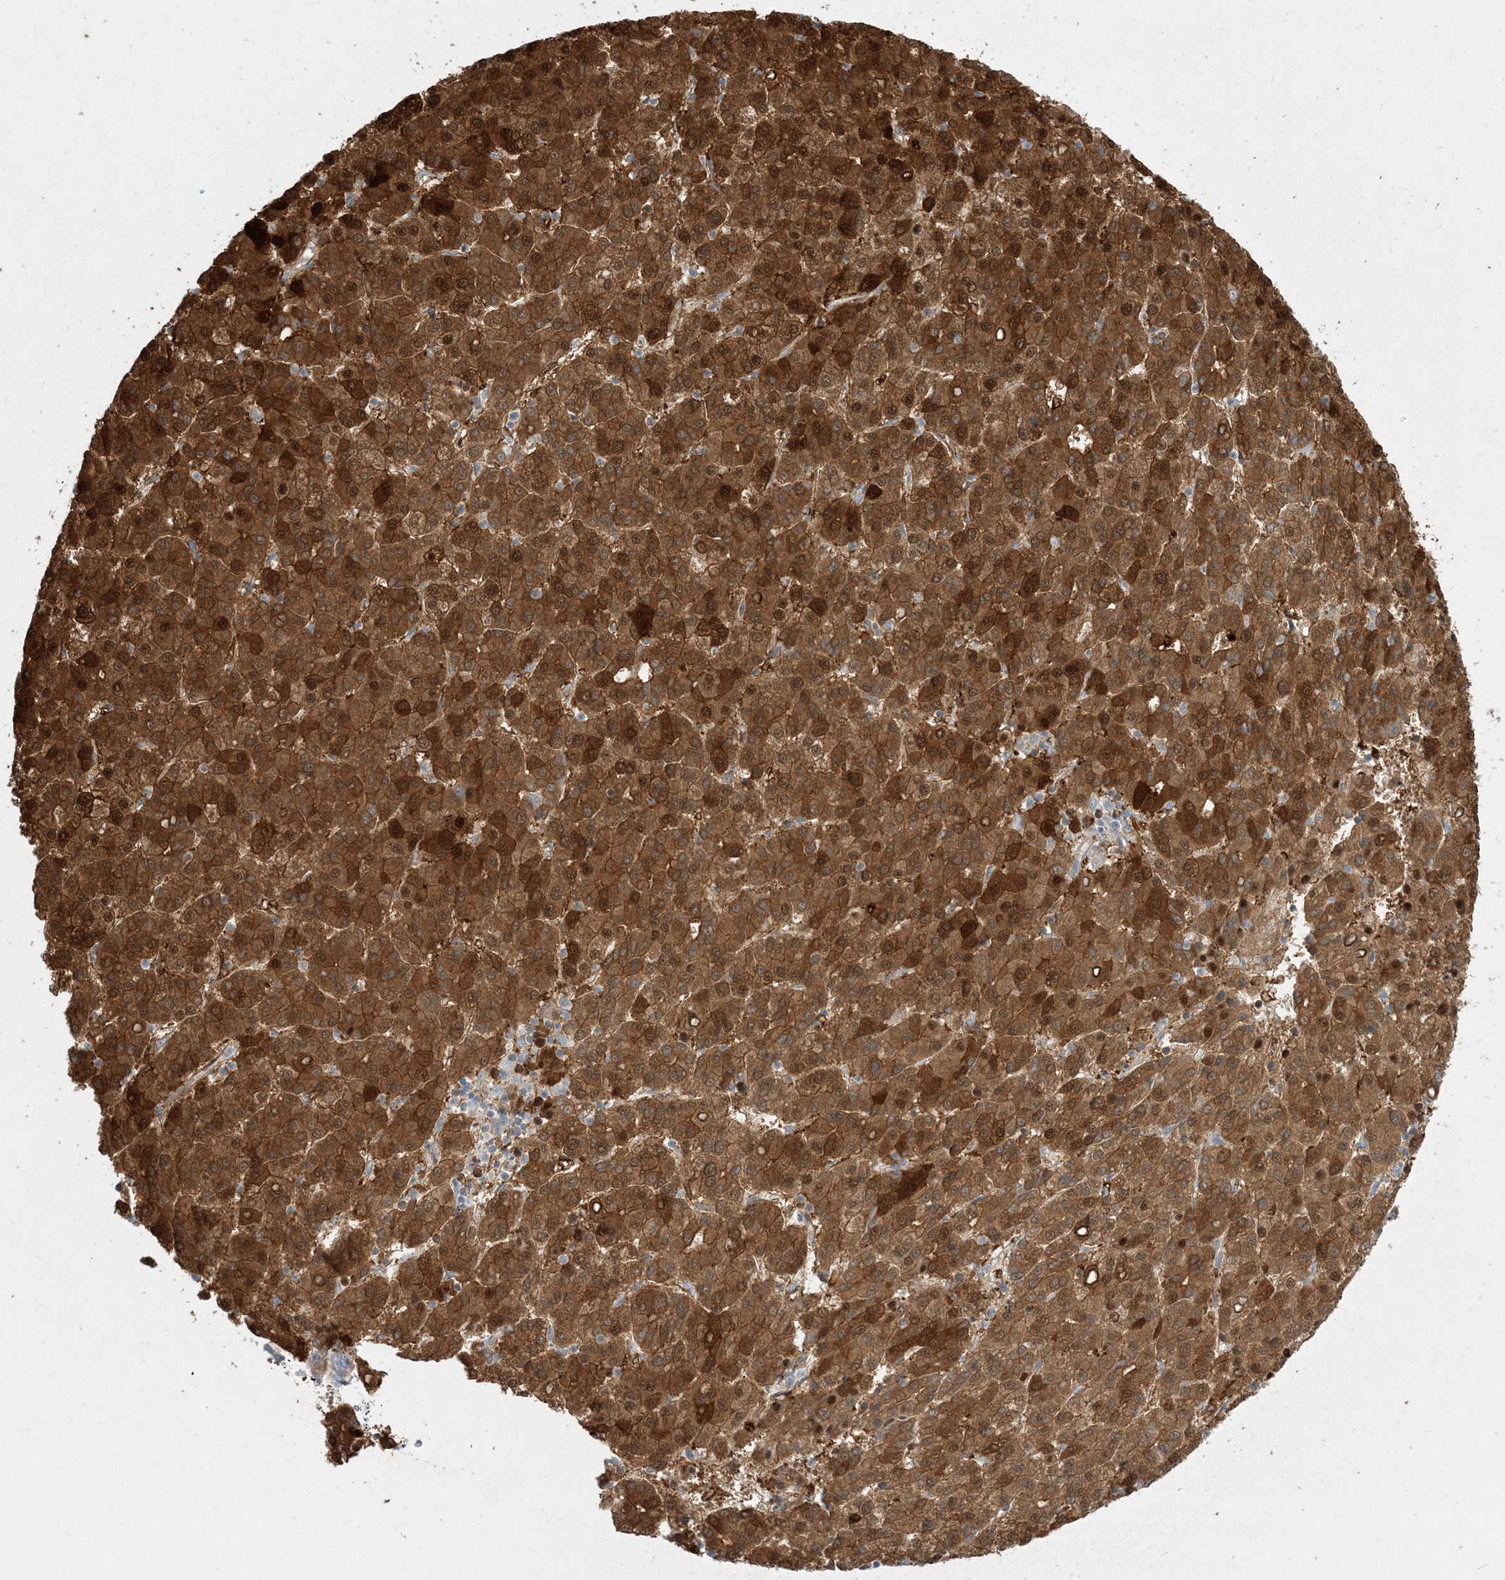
{"staining": {"intensity": "strong", "quantity": ">75%", "location": "cytoplasmic/membranous"}, "tissue": "liver cancer", "cell_type": "Tumor cells", "image_type": "cancer", "snomed": [{"axis": "morphology", "description": "Carcinoma, Hepatocellular, NOS"}, {"axis": "topography", "description": "Liver"}], "caption": "Liver hepatocellular carcinoma tissue displays strong cytoplasmic/membranous expression in about >75% of tumor cells The protein of interest is shown in brown color, while the nuclei are stained blue.", "gene": "ARHGEF9", "patient": {"sex": "female", "age": 58}}